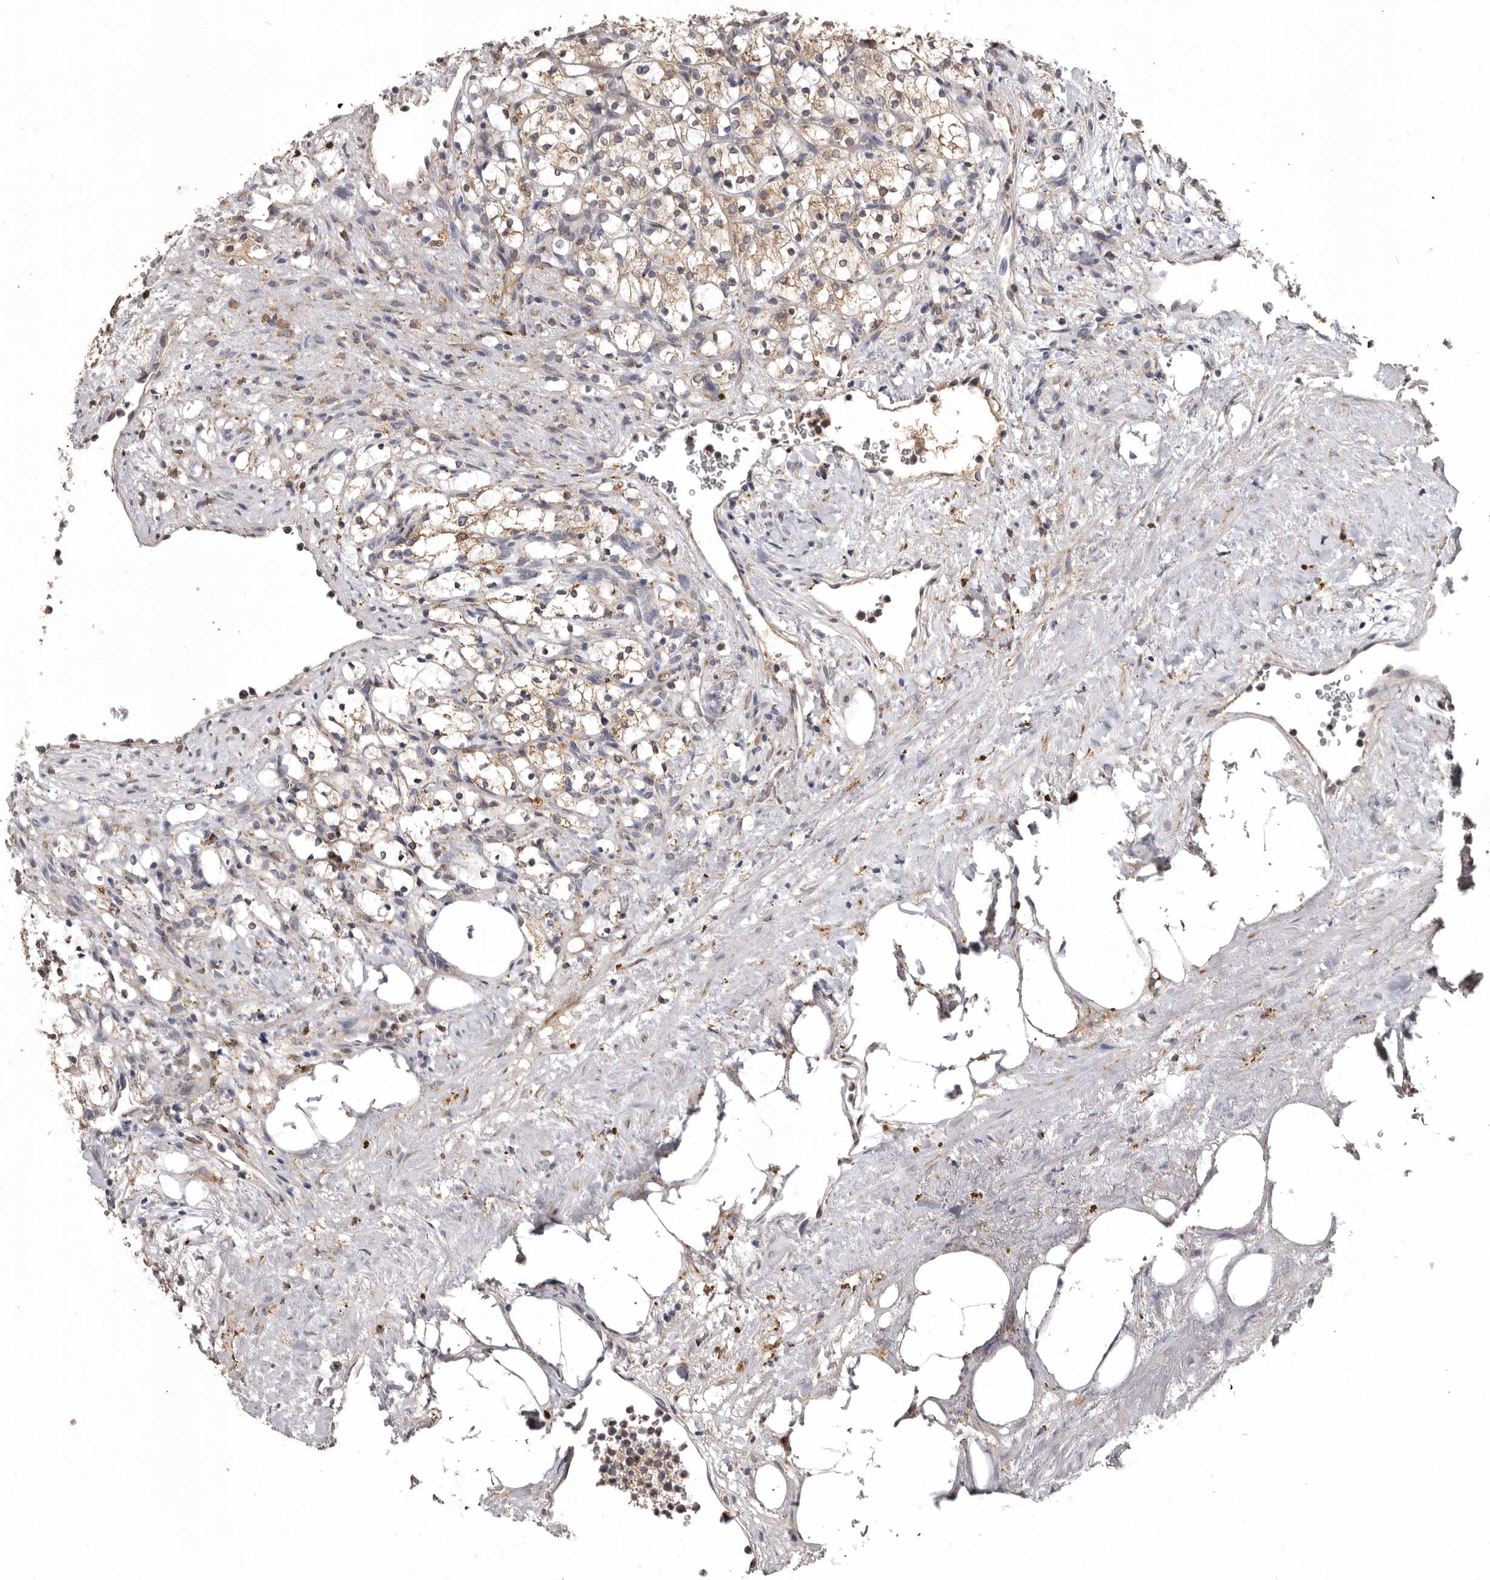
{"staining": {"intensity": "weak", "quantity": "25%-75%", "location": "cytoplasmic/membranous"}, "tissue": "renal cancer", "cell_type": "Tumor cells", "image_type": "cancer", "snomed": [{"axis": "morphology", "description": "Adenocarcinoma, NOS"}, {"axis": "topography", "description": "Kidney"}], "caption": "Protein expression analysis of renal cancer (adenocarcinoma) reveals weak cytoplasmic/membranous staining in about 25%-75% of tumor cells. The protein of interest is shown in brown color, while the nuclei are stained blue.", "gene": "INKA2", "patient": {"sex": "female", "age": 69}}